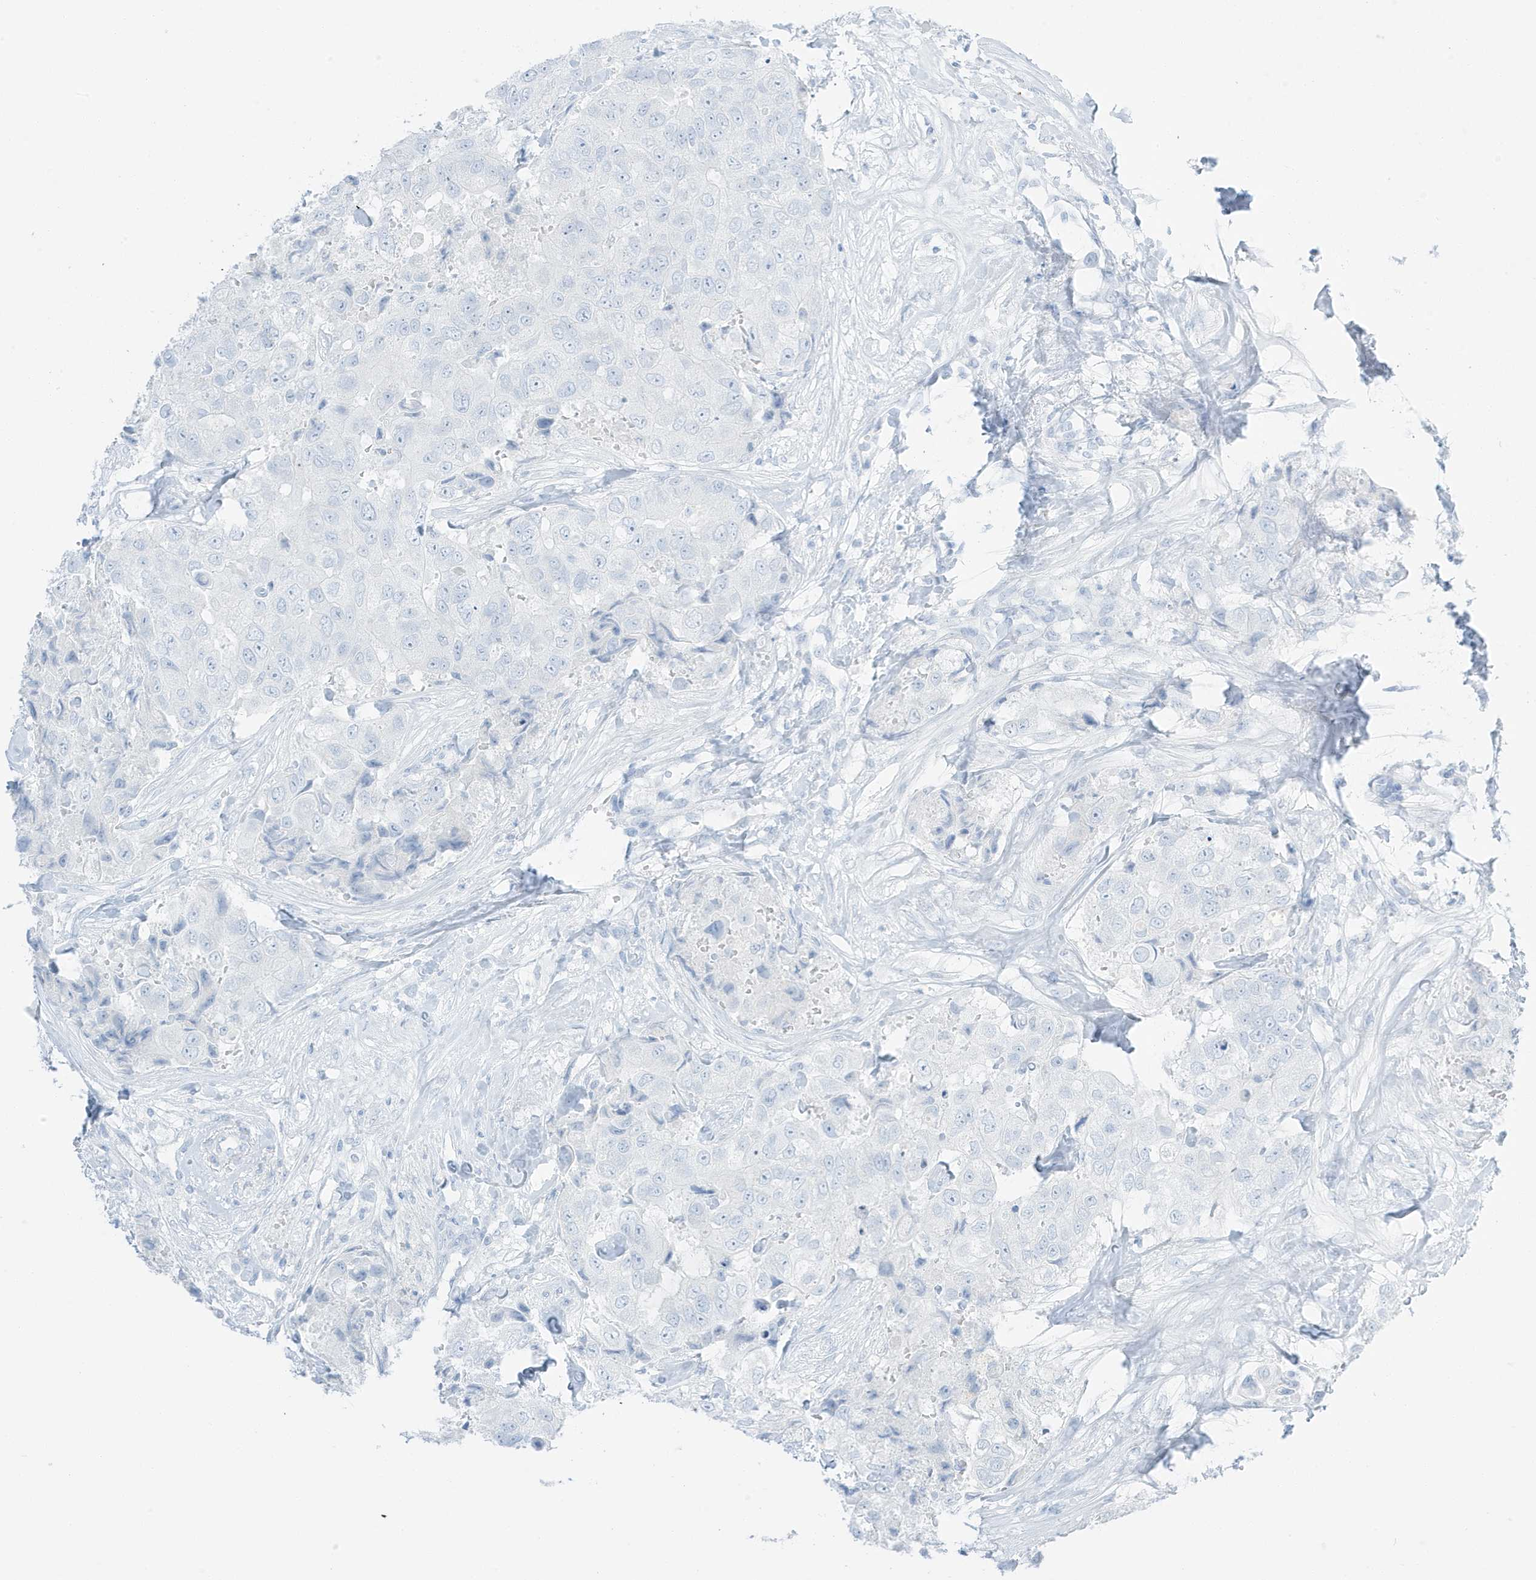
{"staining": {"intensity": "negative", "quantity": "none", "location": "none"}, "tissue": "breast cancer", "cell_type": "Tumor cells", "image_type": "cancer", "snomed": [{"axis": "morphology", "description": "Duct carcinoma"}, {"axis": "topography", "description": "Breast"}], "caption": "There is no significant staining in tumor cells of breast invasive ductal carcinoma.", "gene": "SLC22A13", "patient": {"sex": "female", "age": 62}}